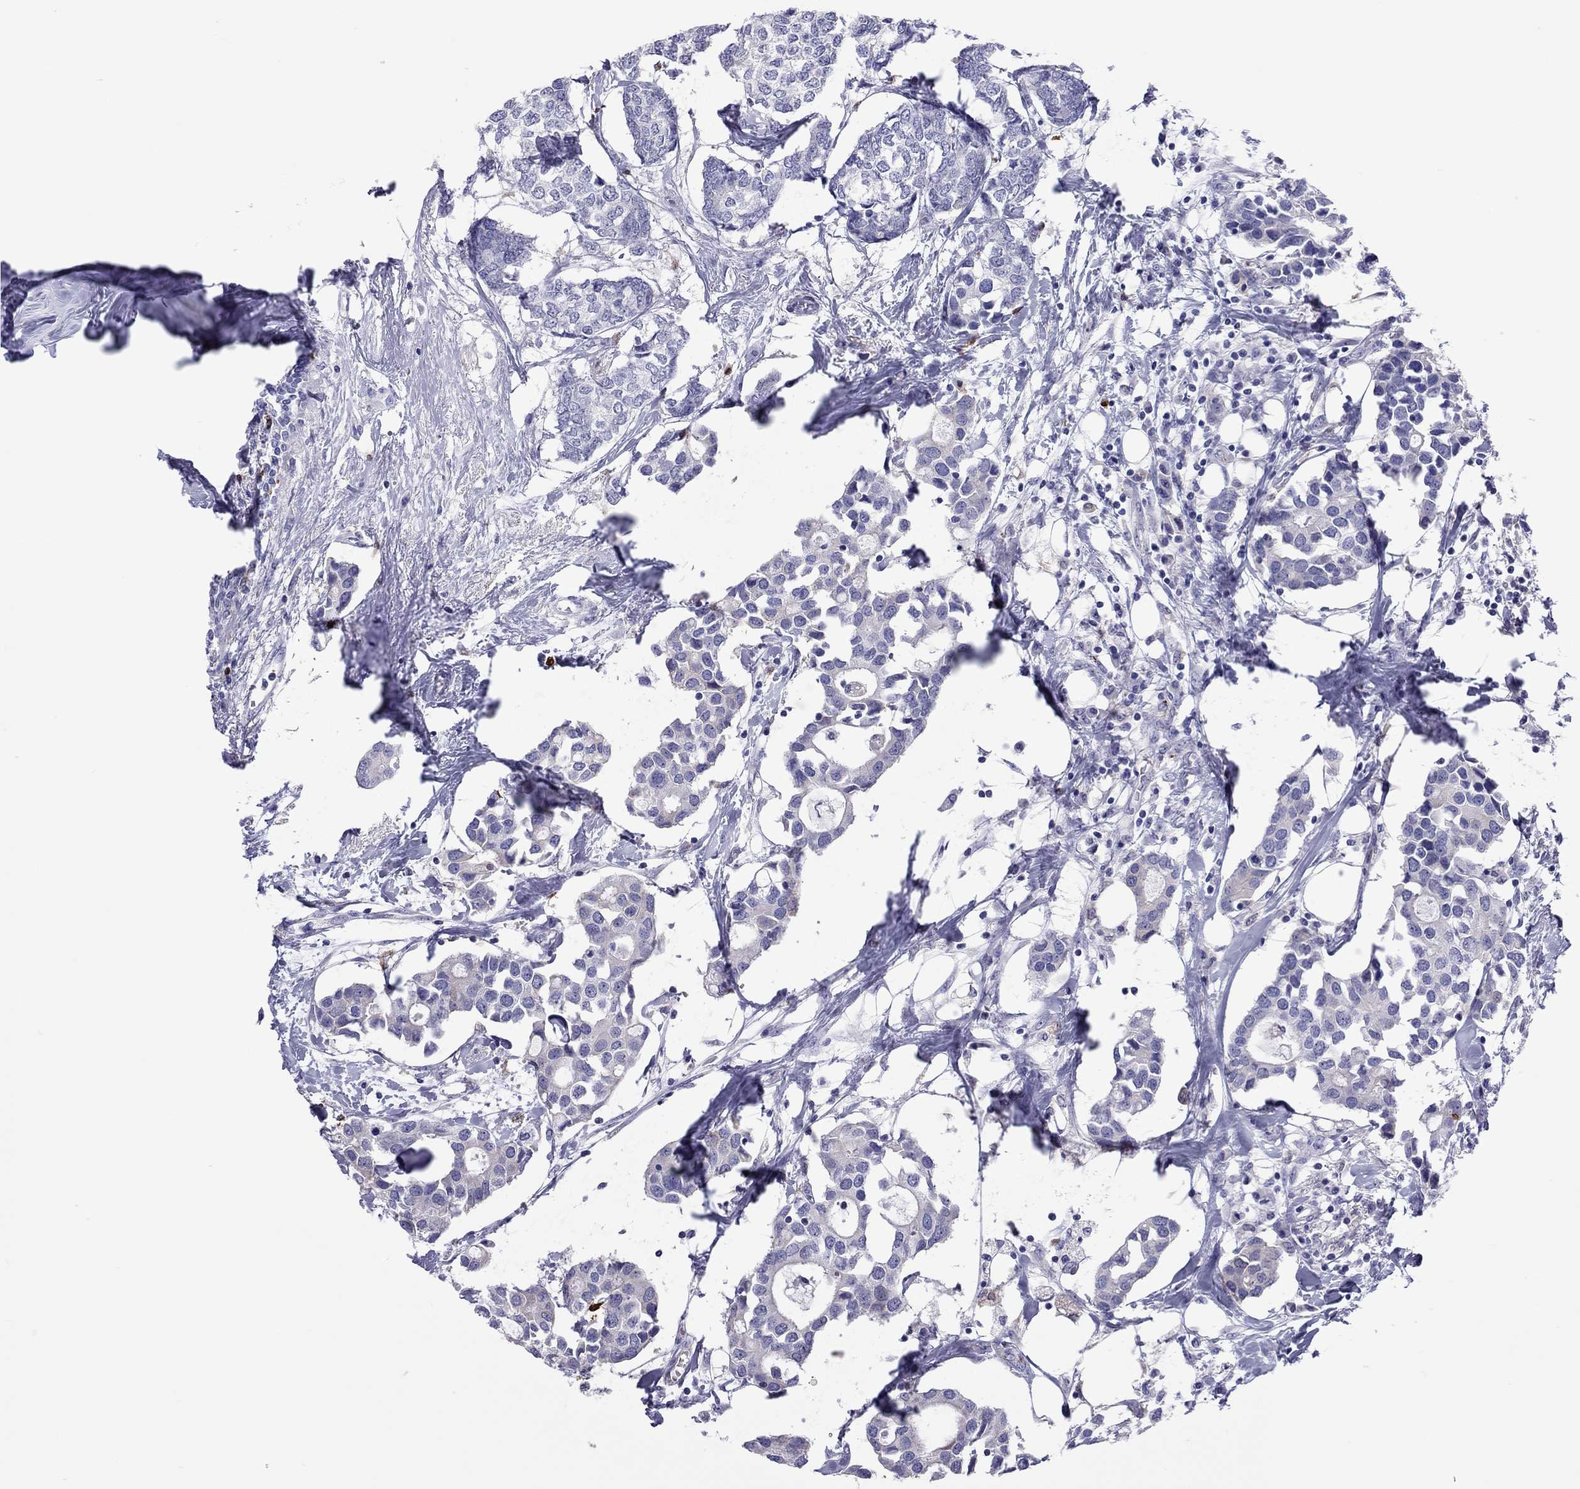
{"staining": {"intensity": "negative", "quantity": "none", "location": "none"}, "tissue": "breast cancer", "cell_type": "Tumor cells", "image_type": "cancer", "snomed": [{"axis": "morphology", "description": "Duct carcinoma"}, {"axis": "topography", "description": "Breast"}], "caption": "Tumor cells show no significant protein staining in breast infiltrating ductal carcinoma.", "gene": "ADORA2A", "patient": {"sex": "female", "age": 83}}